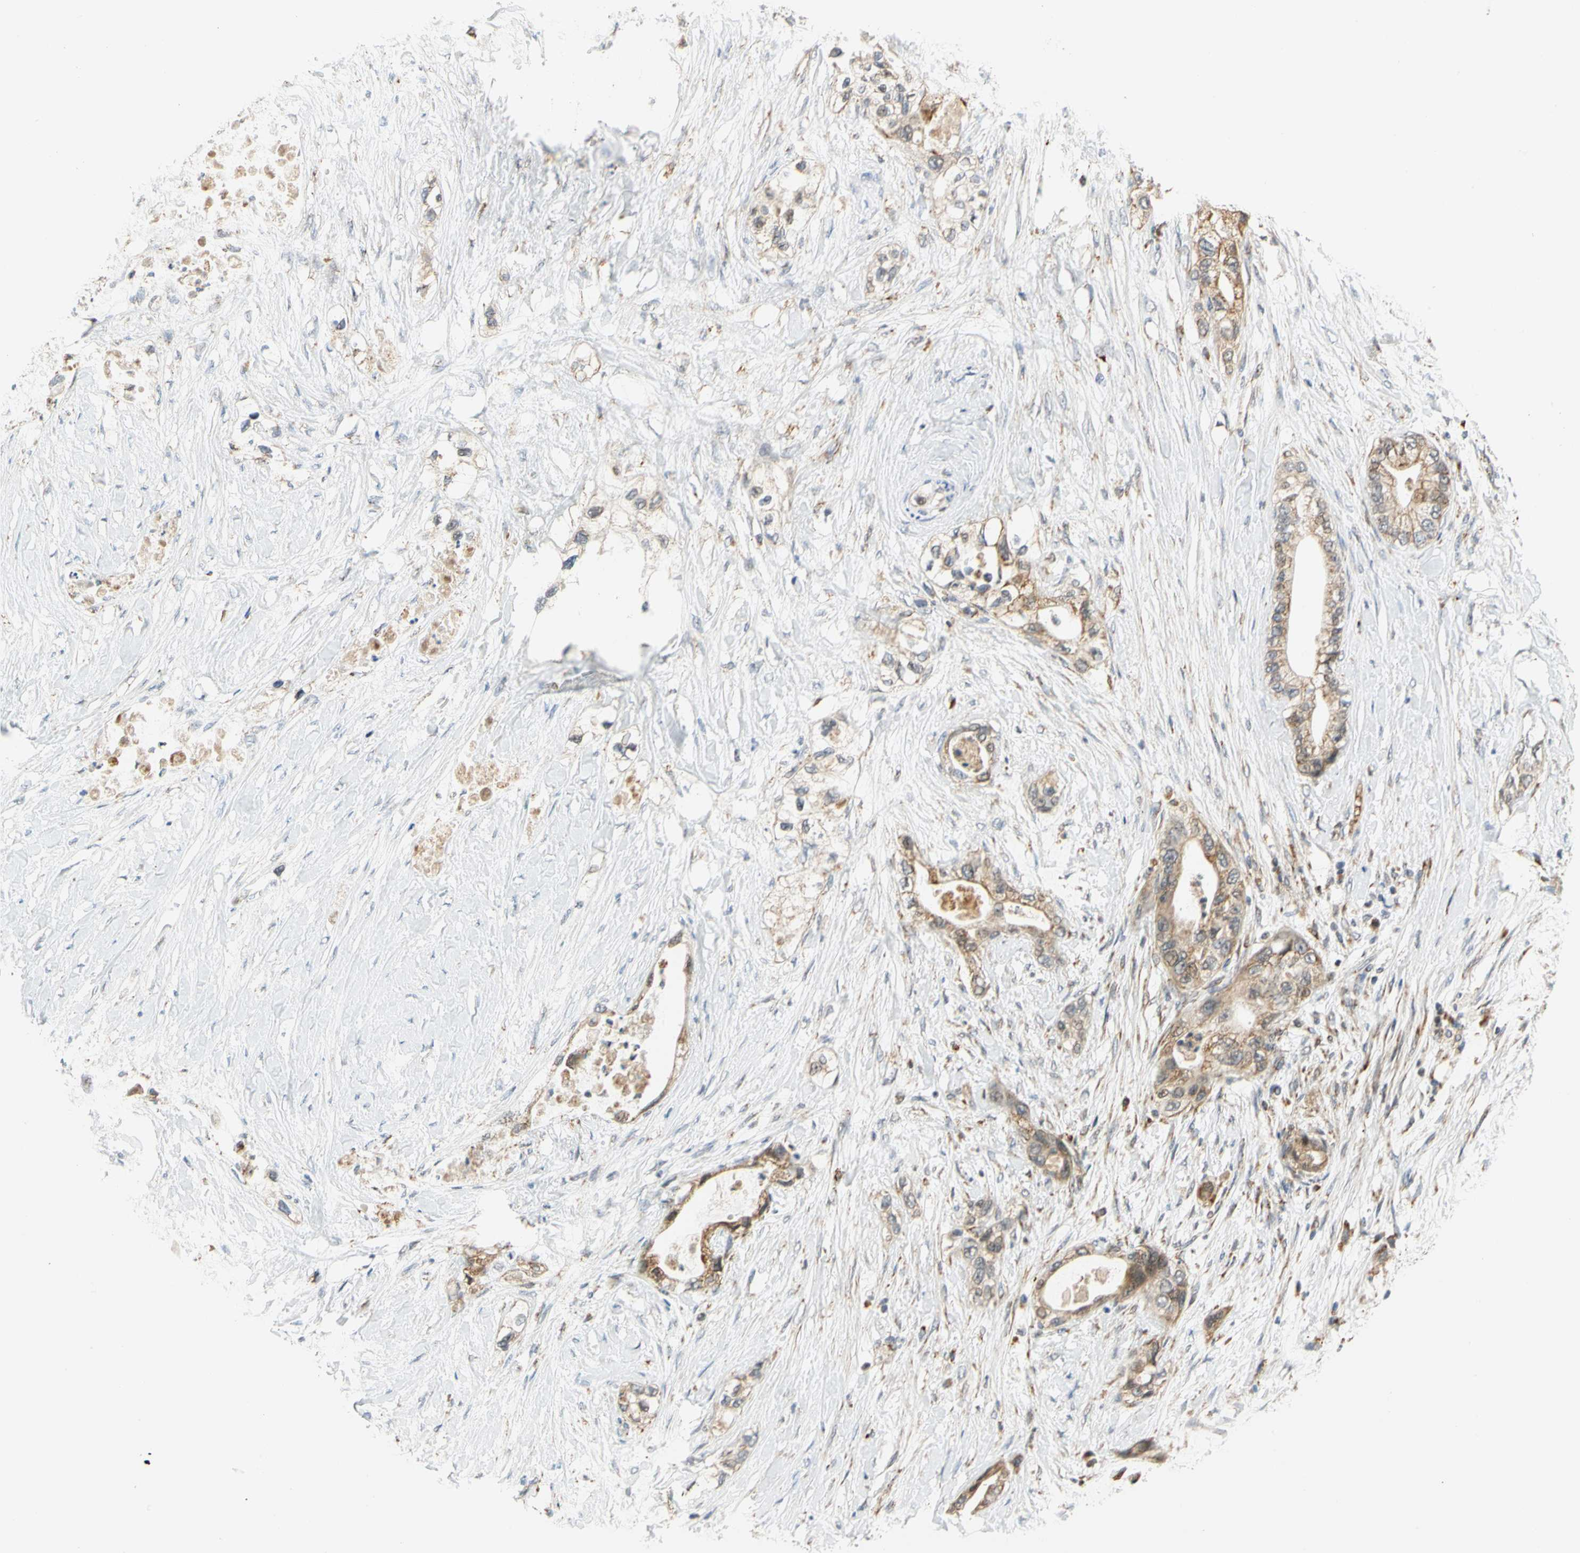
{"staining": {"intensity": "weak", "quantity": ">75%", "location": "cytoplasmic/membranous"}, "tissue": "pancreatic cancer", "cell_type": "Tumor cells", "image_type": "cancer", "snomed": [{"axis": "morphology", "description": "Adenocarcinoma, NOS"}, {"axis": "topography", "description": "Pancreas"}], "caption": "IHC of human pancreatic cancer (adenocarcinoma) demonstrates low levels of weak cytoplasmic/membranous positivity in about >75% of tumor cells.", "gene": "SFXN3", "patient": {"sex": "female", "age": 70}}